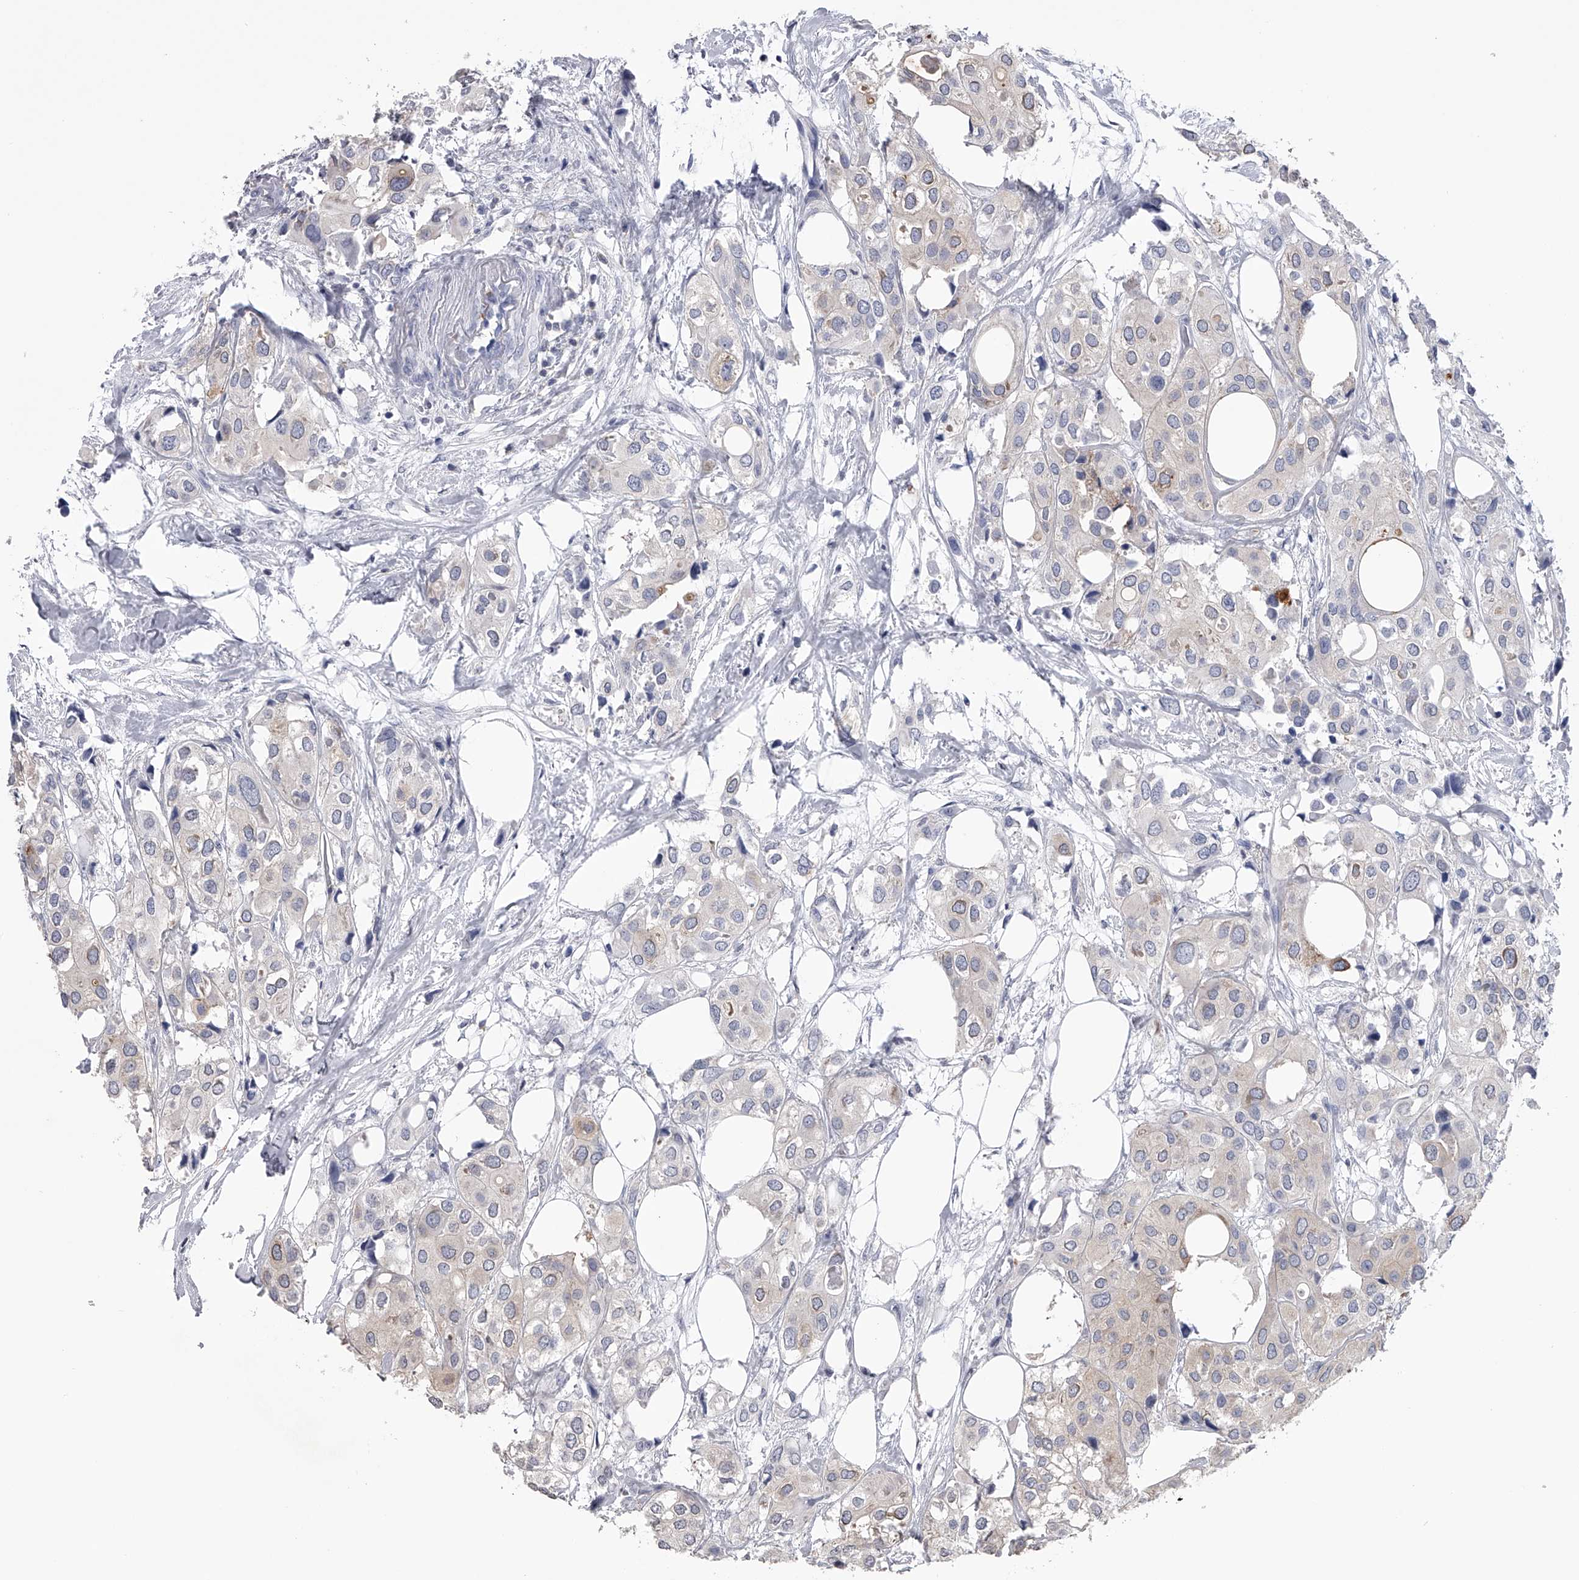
{"staining": {"intensity": "negative", "quantity": "none", "location": "none"}, "tissue": "urothelial cancer", "cell_type": "Tumor cells", "image_type": "cancer", "snomed": [{"axis": "morphology", "description": "Urothelial carcinoma, High grade"}, {"axis": "topography", "description": "Urinary bladder"}], "caption": "Photomicrograph shows no protein positivity in tumor cells of urothelial cancer tissue.", "gene": "TASP1", "patient": {"sex": "male", "age": 64}}